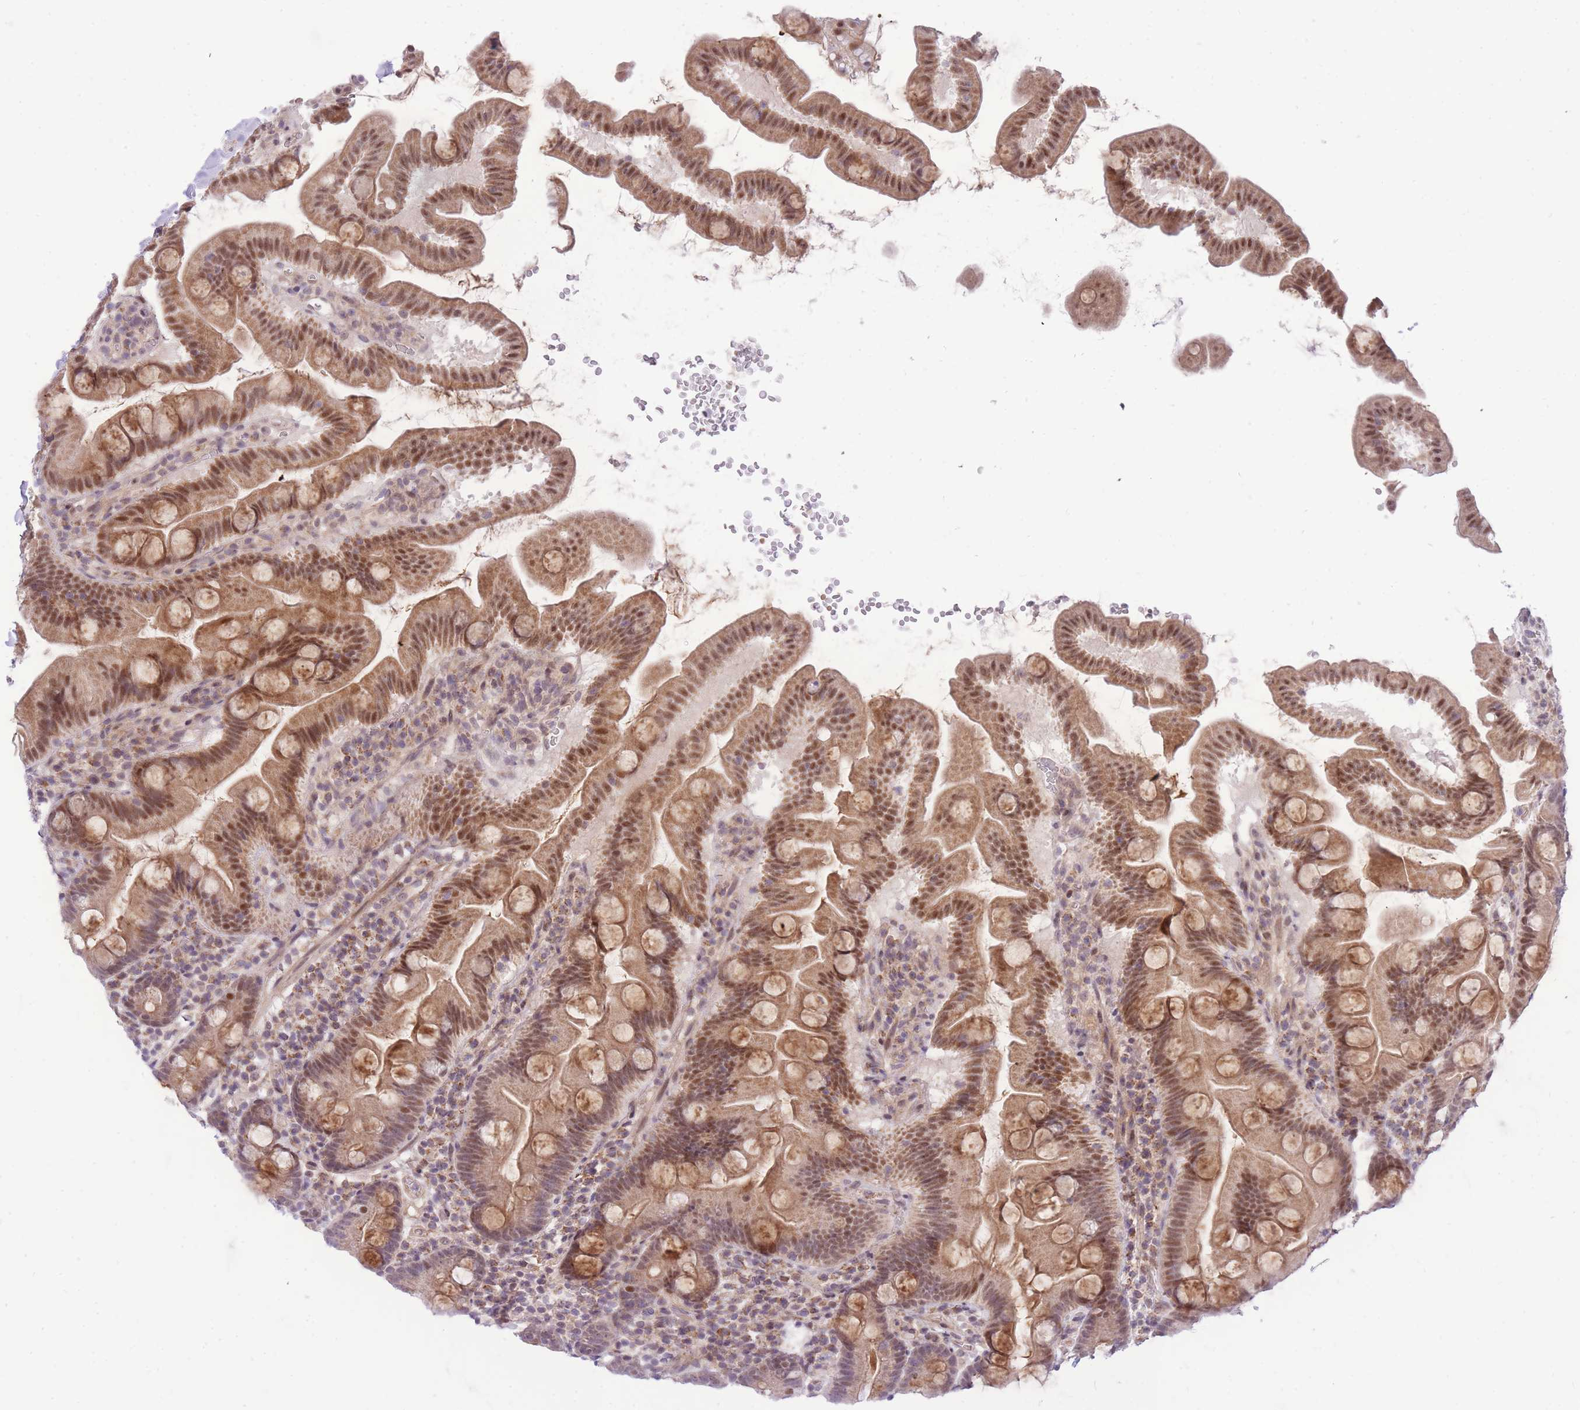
{"staining": {"intensity": "moderate", "quantity": ">75%", "location": "cytoplasmic/membranous,nuclear"}, "tissue": "small intestine", "cell_type": "Glandular cells", "image_type": "normal", "snomed": [{"axis": "morphology", "description": "Normal tissue, NOS"}, {"axis": "topography", "description": "Small intestine"}], "caption": "A medium amount of moderate cytoplasmic/membranous,nuclear positivity is appreciated in approximately >75% of glandular cells in benign small intestine. The staining was performed using DAB (3,3'-diaminobenzidine) to visualize the protein expression in brown, while the nuclei were stained in blue with hematoxylin (Magnification: 20x).", "gene": "MINDY2", "patient": {"sex": "female", "age": 68}}